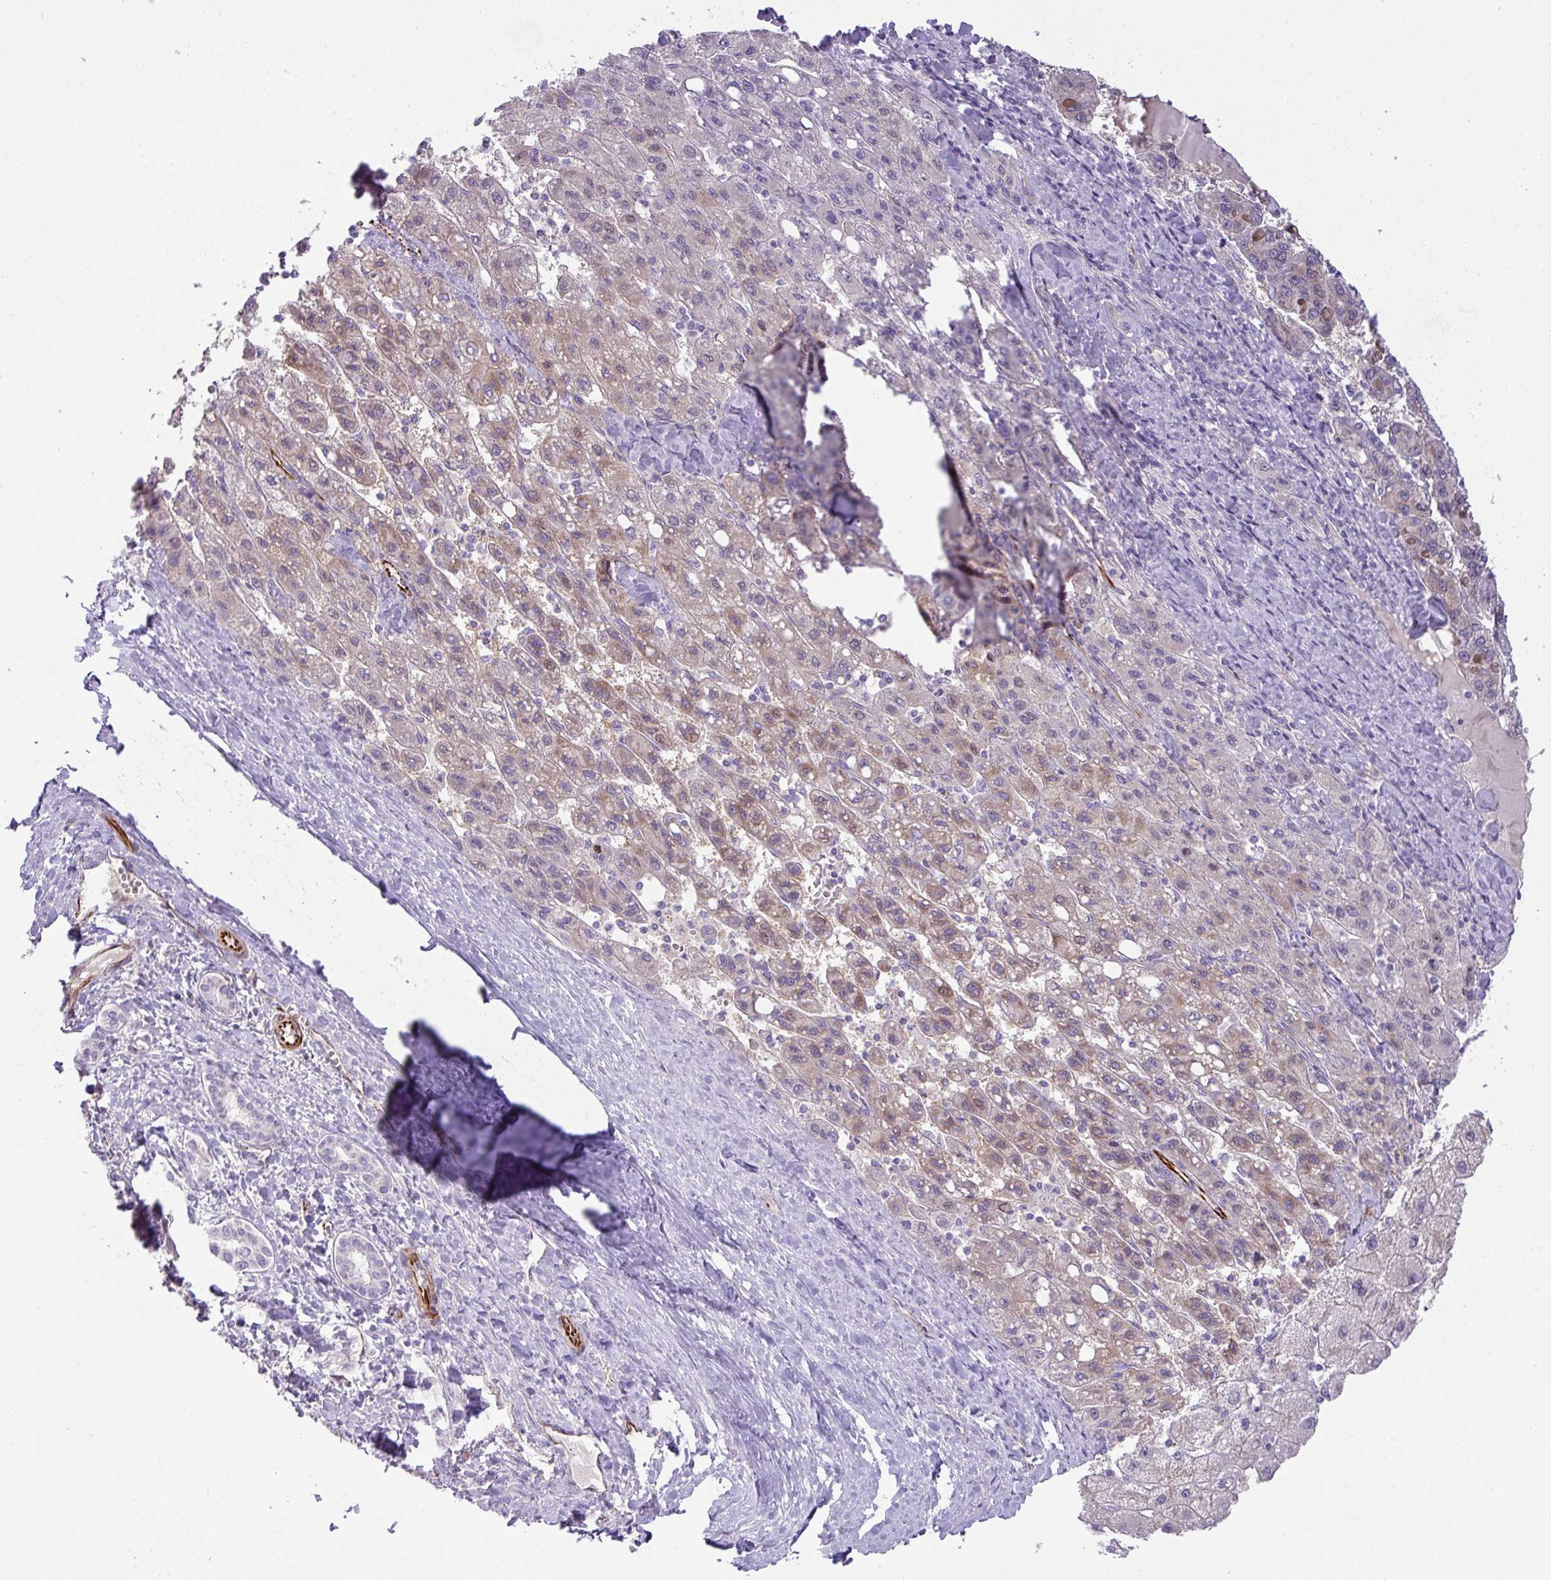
{"staining": {"intensity": "weak", "quantity": "<25%", "location": "cytoplasmic/membranous"}, "tissue": "liver cancer", "cell_type": "Tumor cells", "image_type": "cancer", "snomed": [{"axis": "morphology", "description": "Carcinoma, Hepatocellular, NOS"}, {"axis": "topography", "description": "Liver"}], "caption": "High power microscopy image of an immunohistochemistry (IHC) photomicrograph of liver cancer, revealing no significant staining in tumor cells. (DAB IHC visualized using brightfield microscopy, high magnification).", "gene": "ENSG00000273748", "patient": {"sex": "female", "age": 82}}